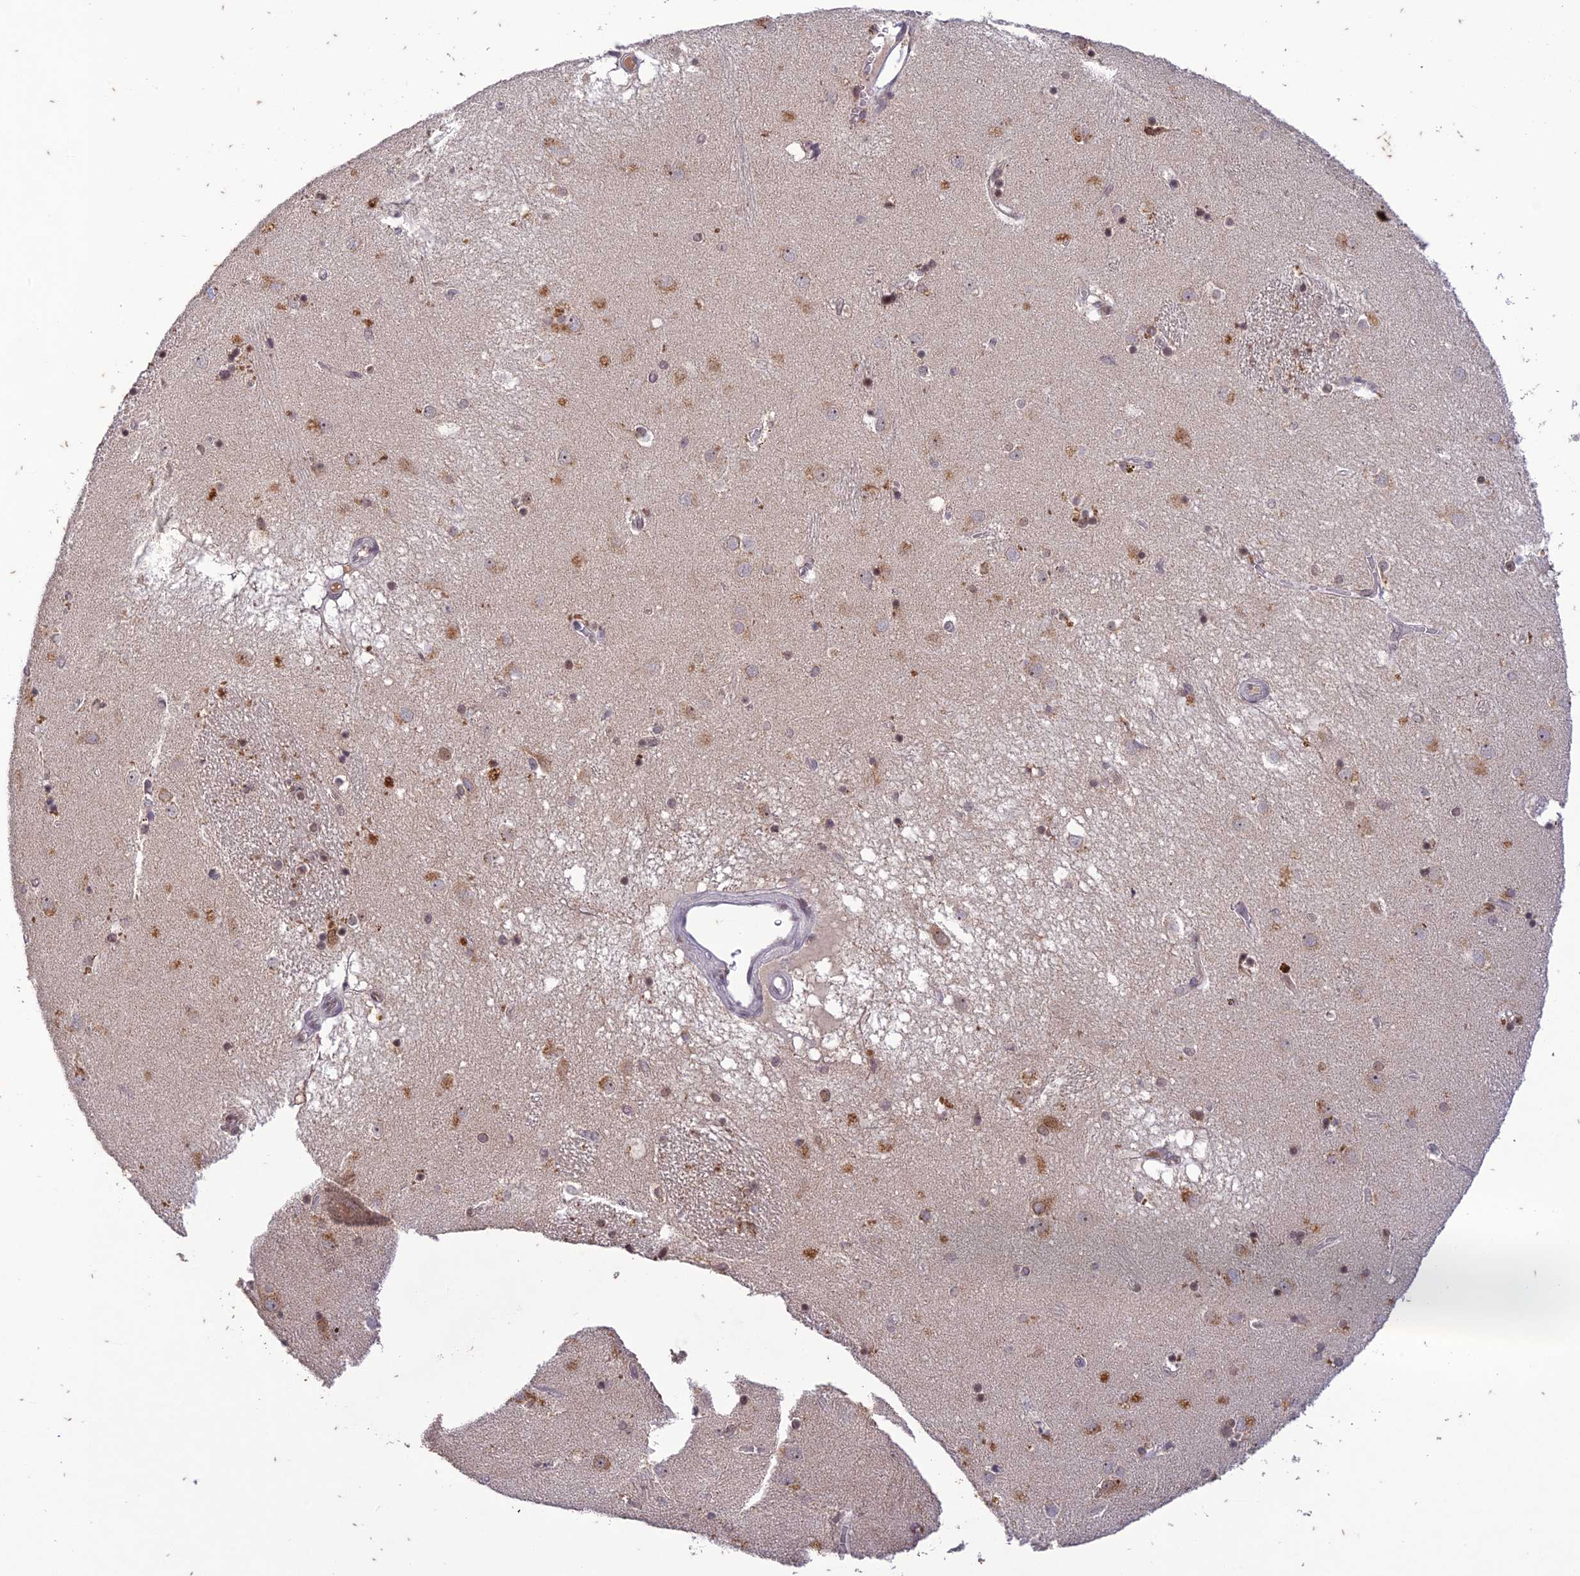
{"staining": {"intensity": "moderate", "quantity": "<25%", "location": "nuclear"}, "tissue": "caudate", "cell_type": "Glial cells", "image_type": "normal", "snomed": [{"axis": "morphology", "description": "Normal tissue, NOS"}, {"axis": "topography", "description": "Lateral ventricle wall"}], "caption": "Glial cells show low levels of moderate nuclear expression in approximately <25% of cells in benign human caudate. The staining was performed using DAB, with brown indicating positive protein expression. Nuclei are stained blue with hematoxylin.", "gene": "POP4", "patient": {"sex": "male", "age": 70}}